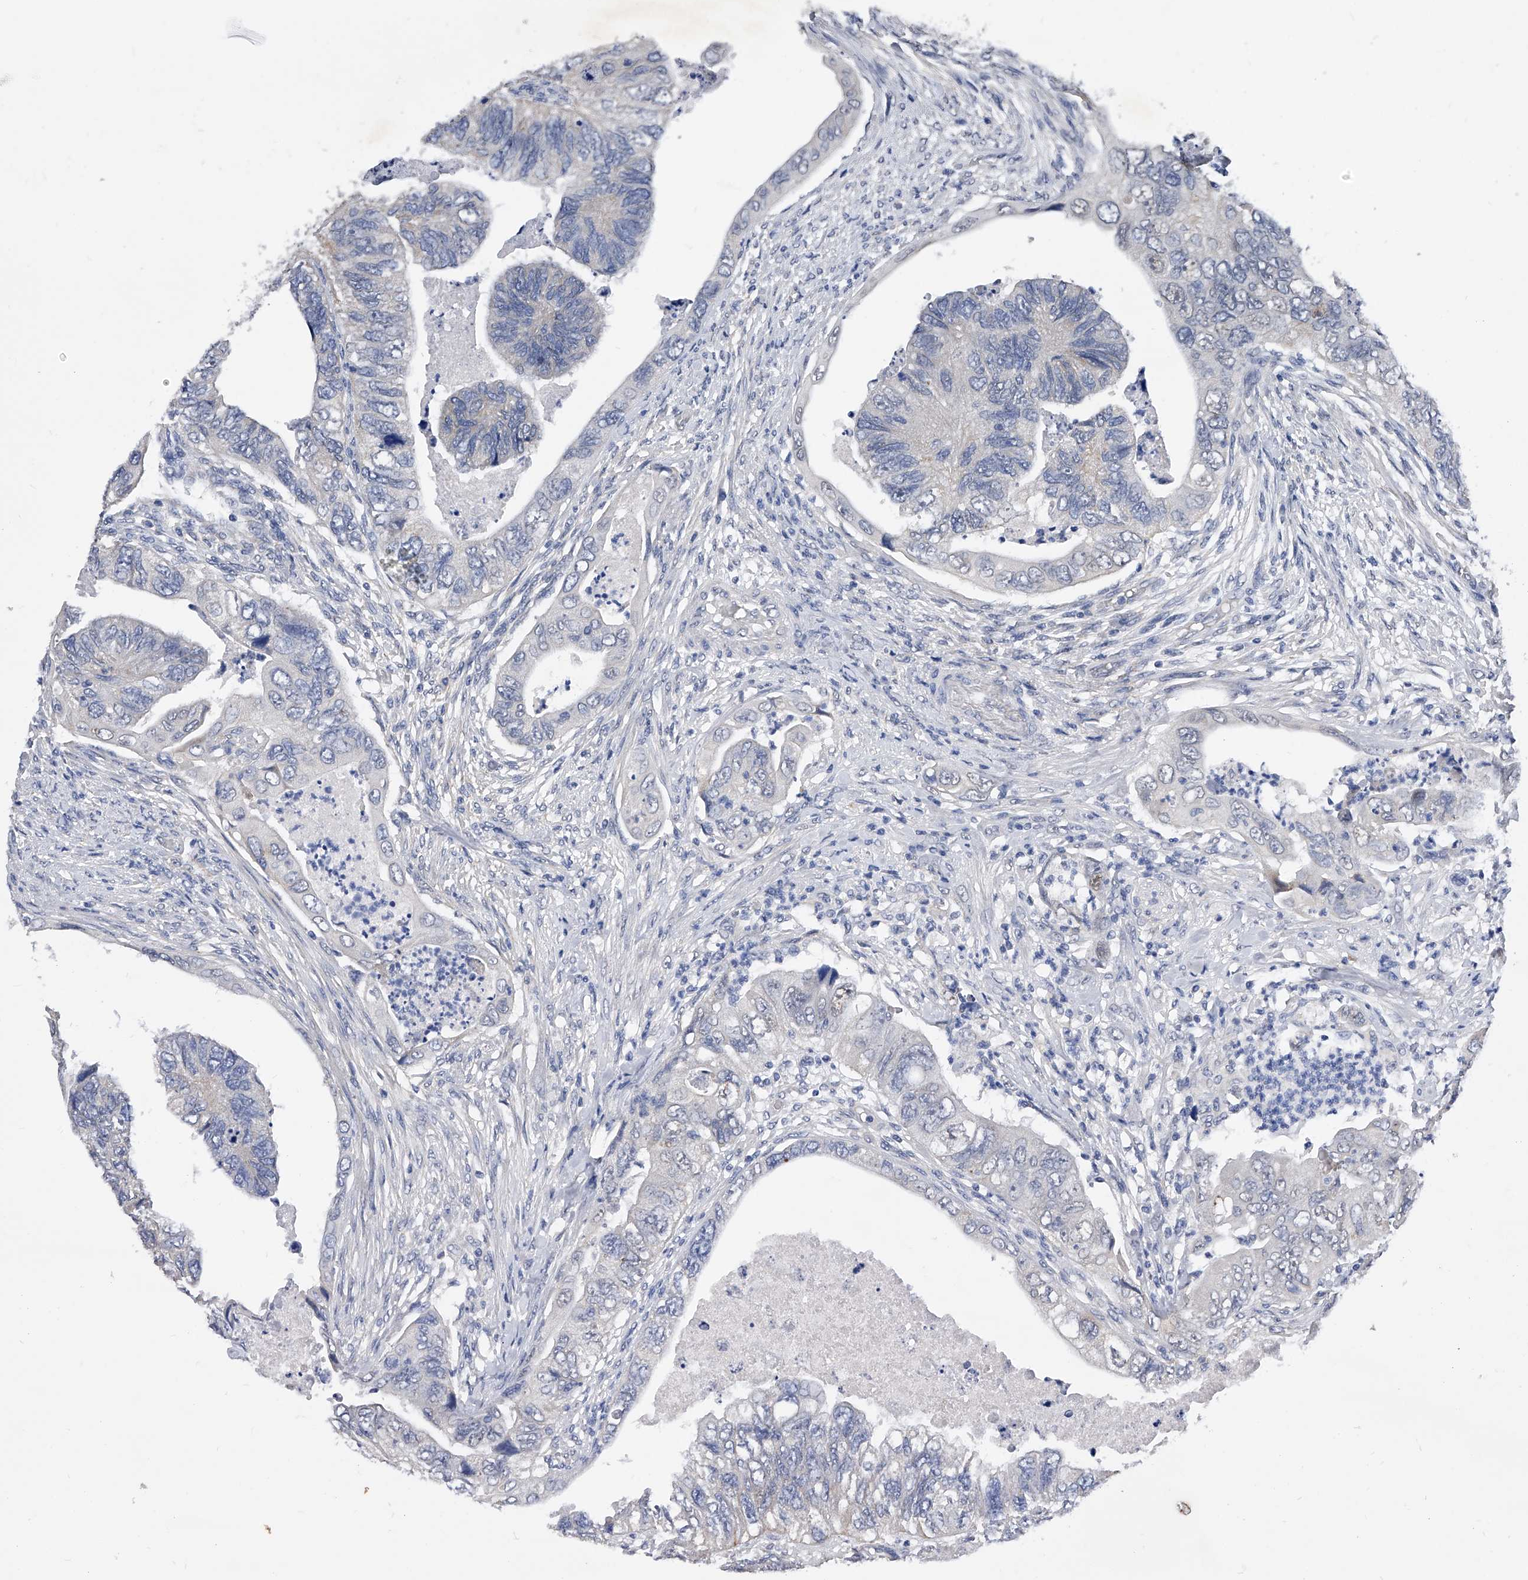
{"staining": {"intensity": "negative", "quantity": "none", "location": "none"}, "tissue": "colorectal cancer", "cell_type": "Tumor cells", "image_type": "cancer", "snomed": [{"axis": "morphology", "description": "Adenocarcinoma, NOS"}, {"axis": "topography", "description": "Rectum"}], "caption": "Immunohistochemical staining of human colorectal cancer reveals no significant positivity in tumor cells.", "gene": "ZNF529", "patient": {"sex": "male", "age": 63}}